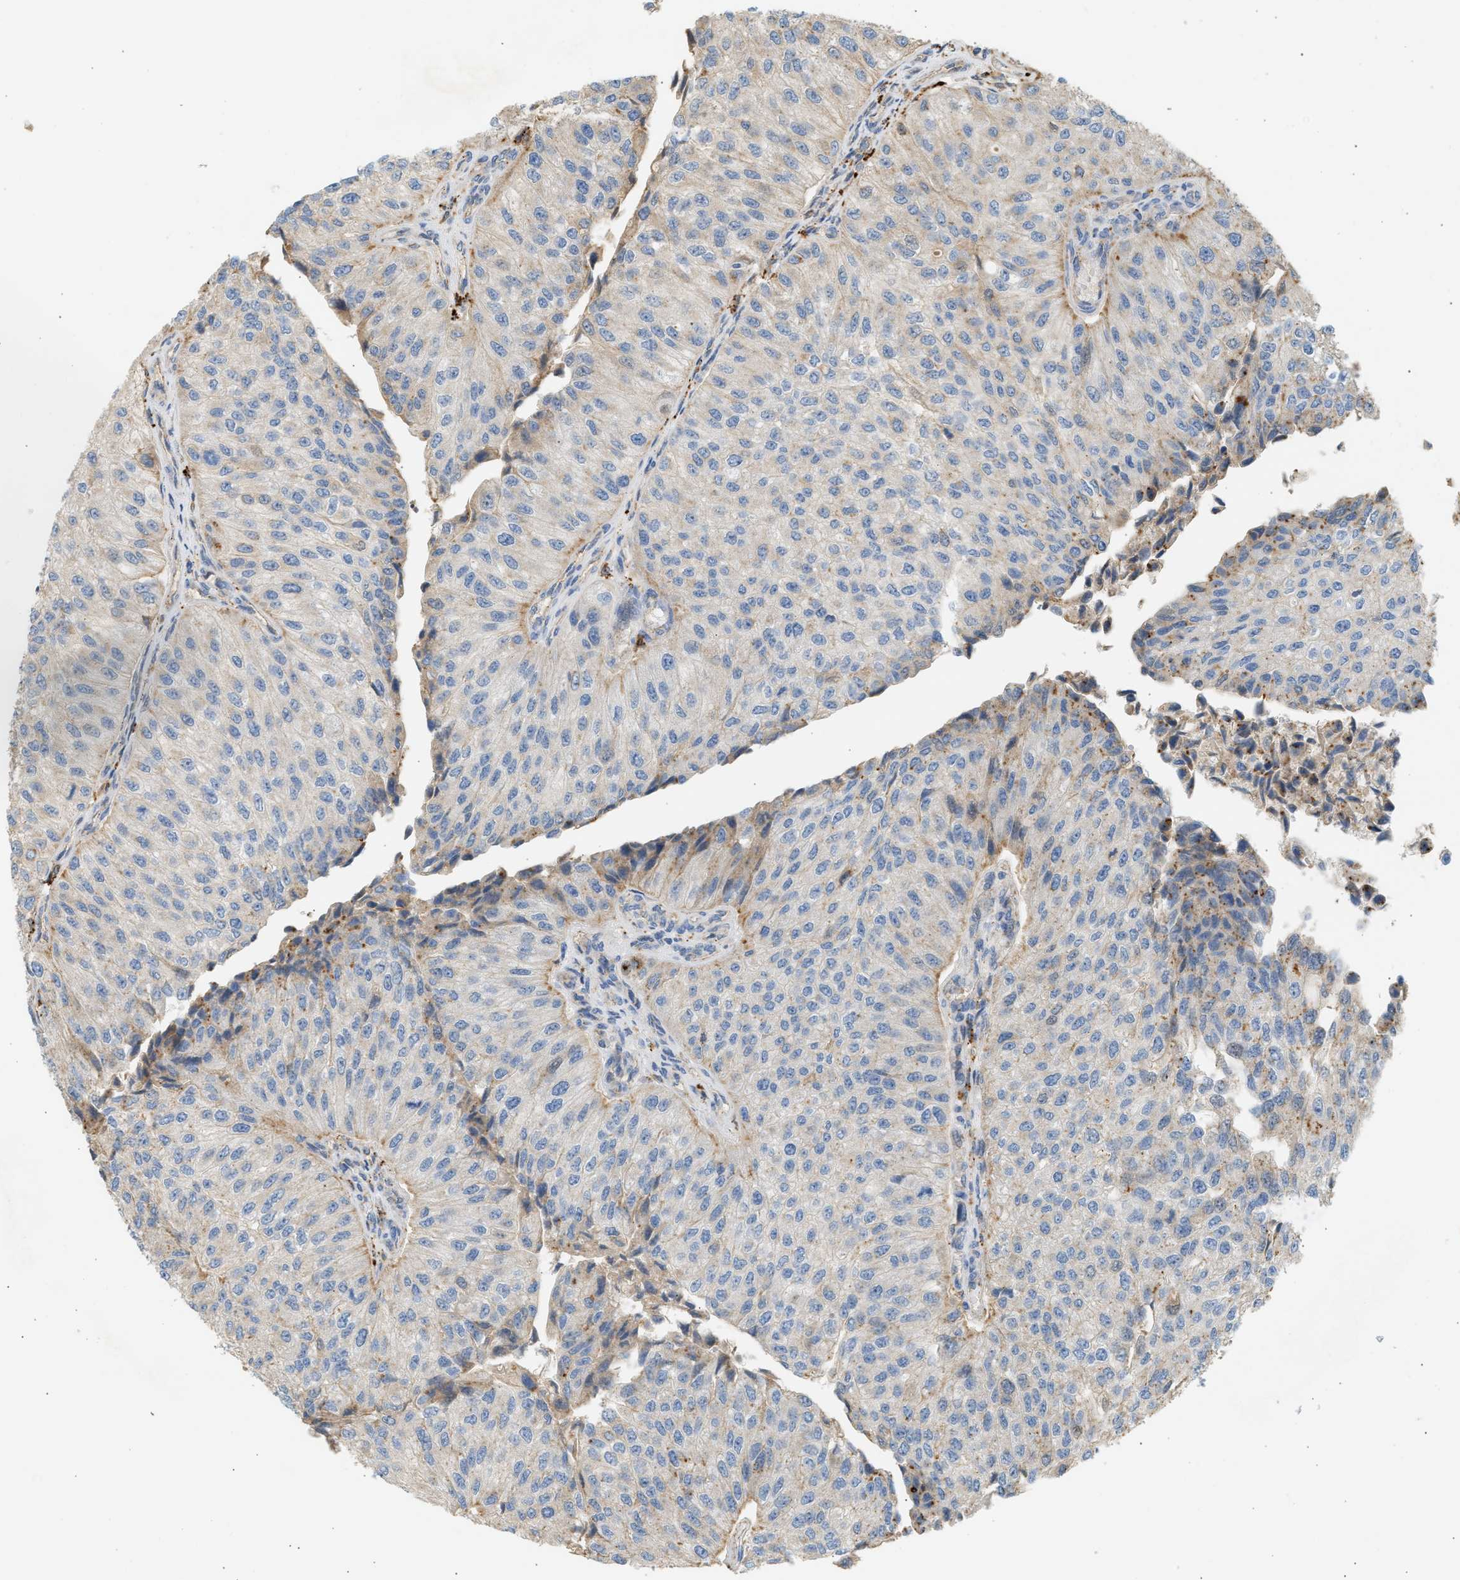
{"staining": {"intensity": "moderate", "quantity": "<25%", "location": "cytoplasmic/membranous"}, "tissue": "urothelial cancer", "cell_type": "Tumor cells", "image_type": "cancer", "snomed": [{"axis": "morphology", "description": "Urothelial carcinoma, High grade"}, {"axis": "topography", "description": "Kidney"}, {"axis": "topography", "description": "Urinary bladder"}], "caption": "DAB immunohistochemical staining of urothelial carcinoma (high-grade) displays moderate cytoplasmic/membranous protein positivity in about <25% of tumor cells.", "gene": "ENTHD1", "patient": {"sex": "male", "age": 77}}